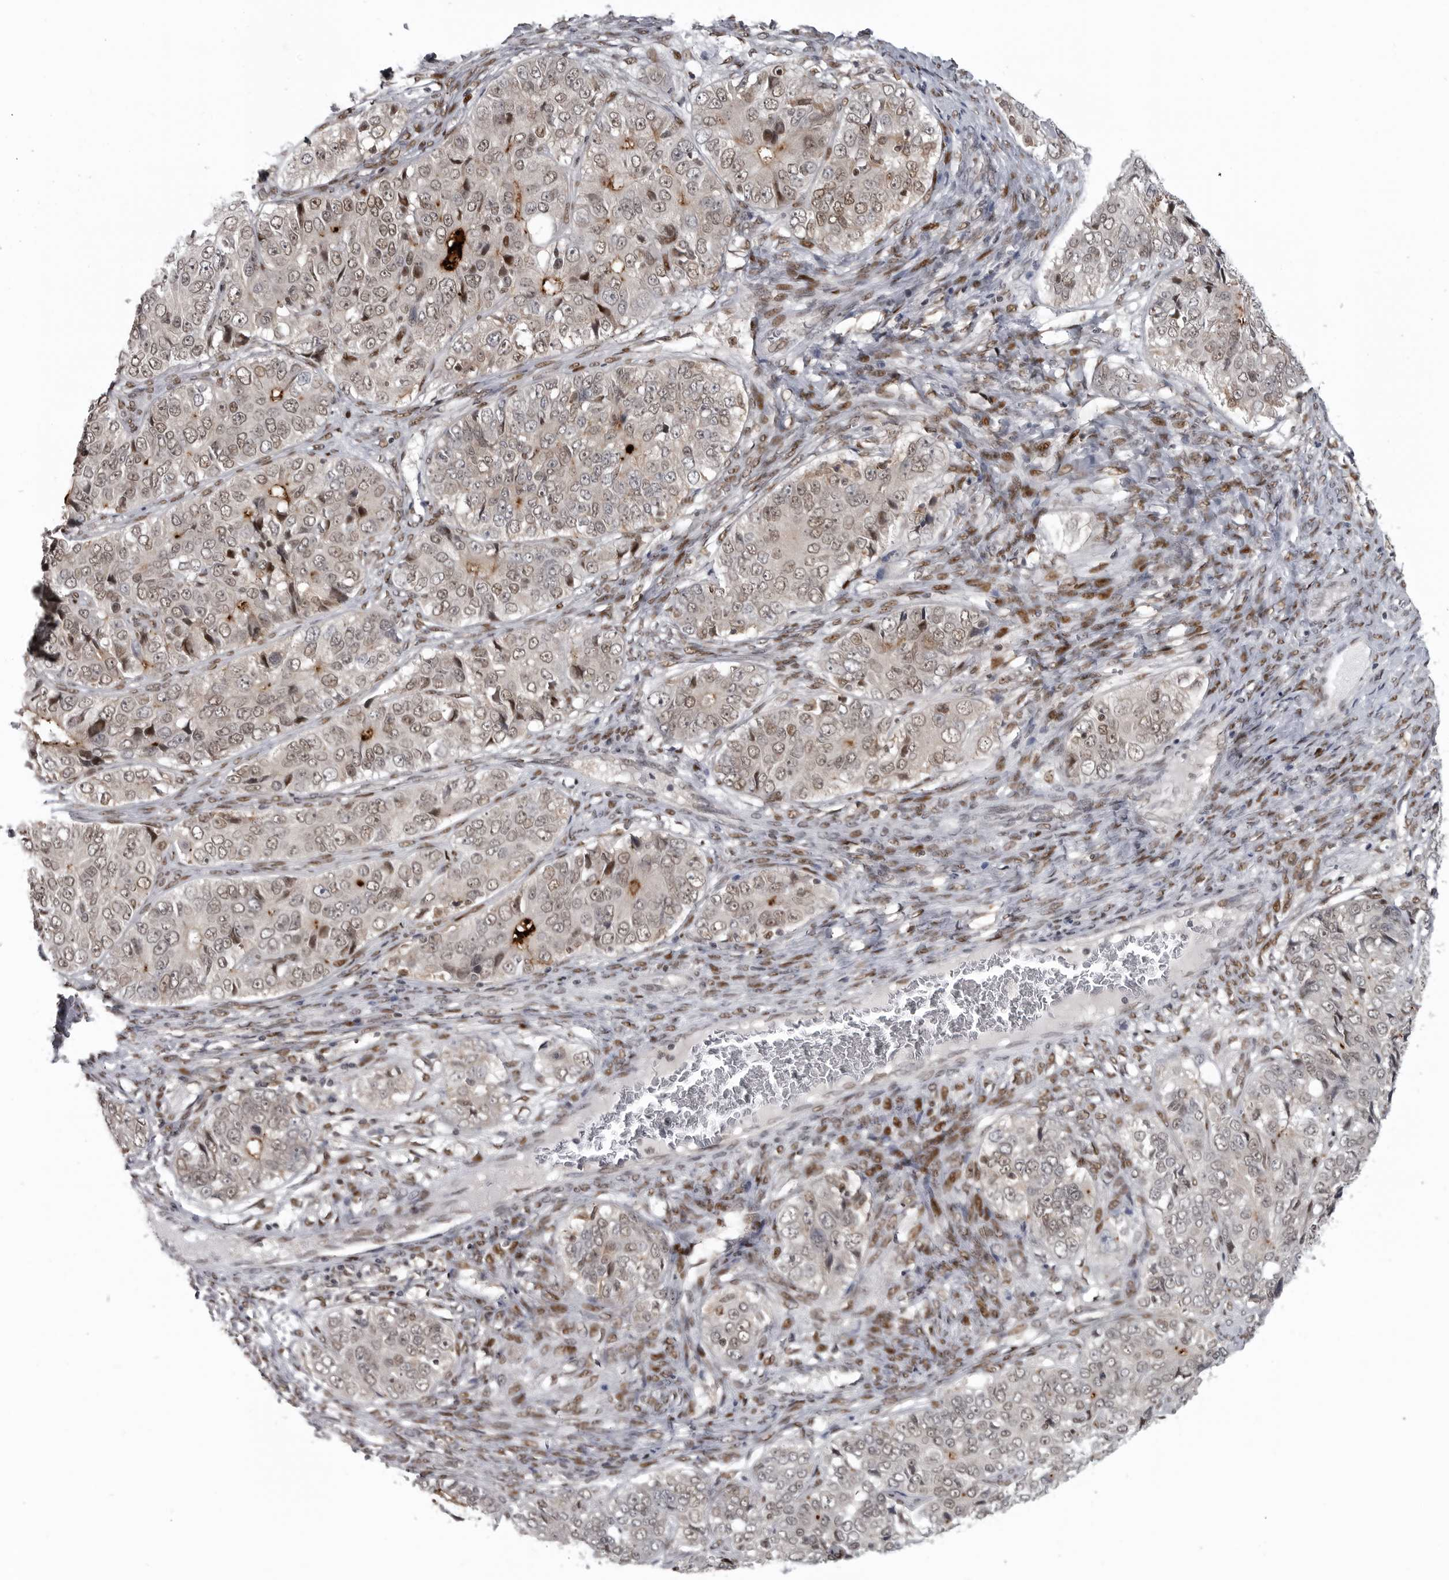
{"staining": {"intensity": "weak", "quantity": ">75%", "location": "nuclear"}, "tissue": "ovarian cancer", "cell_type": "Tumor cells", "image_type": "cancer", "snomed": [{"axis": "morphology", "description": "Carcinoma, endometroid"}, {"axis": "topography", "description": "Ovary"}], "caption": "Ovarian endometroid carcinoma stained for a protein exhibits weak nuclear positivity in tumor cells.", "gene": "C8orf58", "patient": {"sex": "female", "age": 51}}